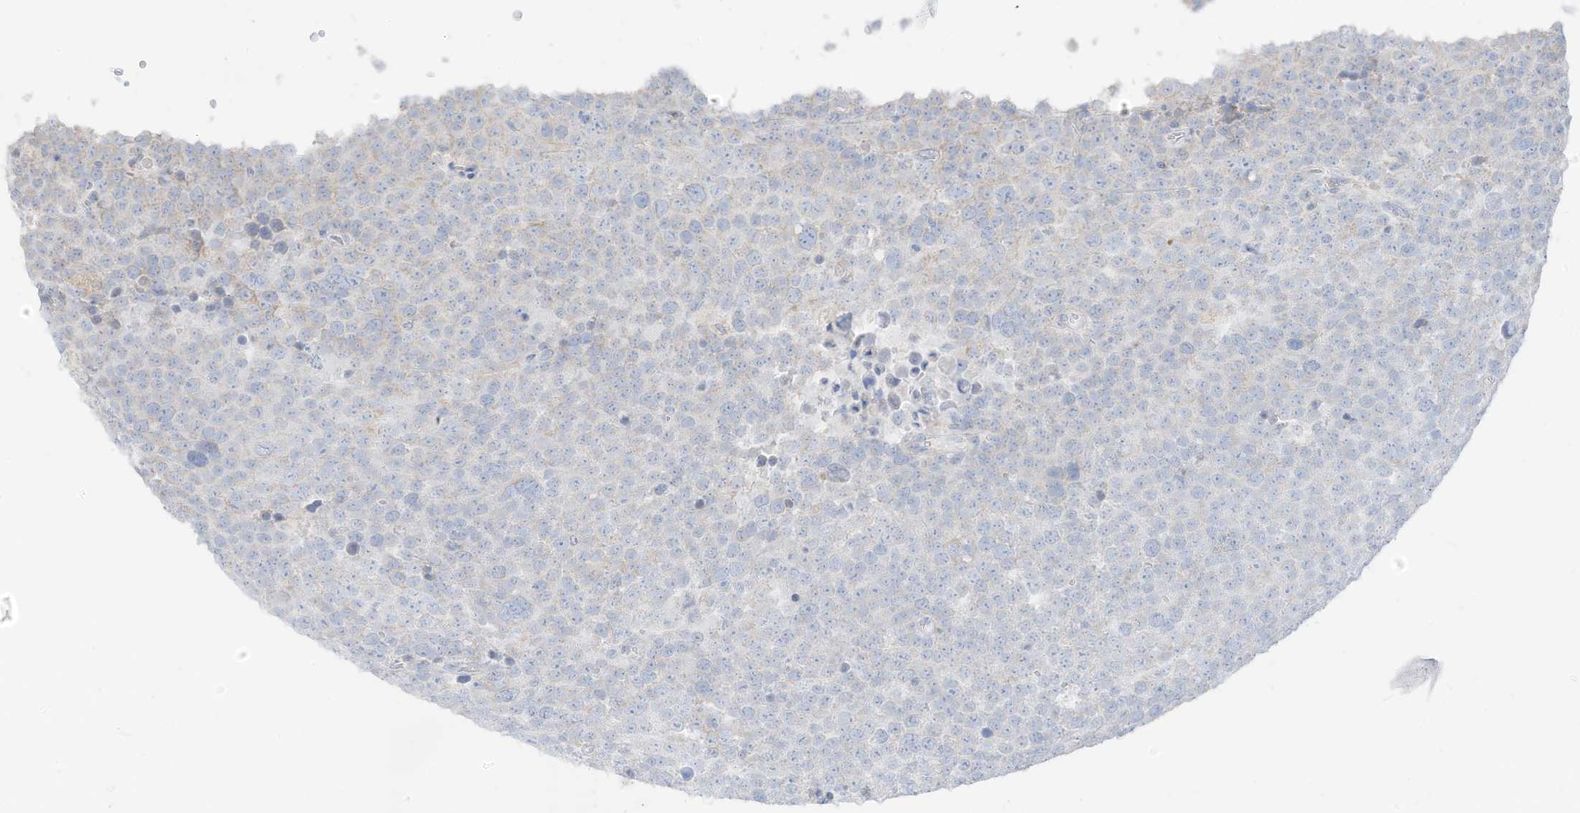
{"staining": {"intensity": "weak", "quantity": "<25%", "location": "cytoplasmic/membranous"}, "tissue": "testis cancer", "cell_type": "Tumor cells", "image_type": "cancer", "snomed": [{"axis": "morphology", "description": "Seminoma, NOS"}, {"axis": "topography", "description": "Testis"}], "caption": "High power microscopy image of an IHC histopathology image of seminoma (testis), revealing no significant positivity in tumor cells.", "gene": "ETHE1", "patient": {"sex": "male", "age": 71}}